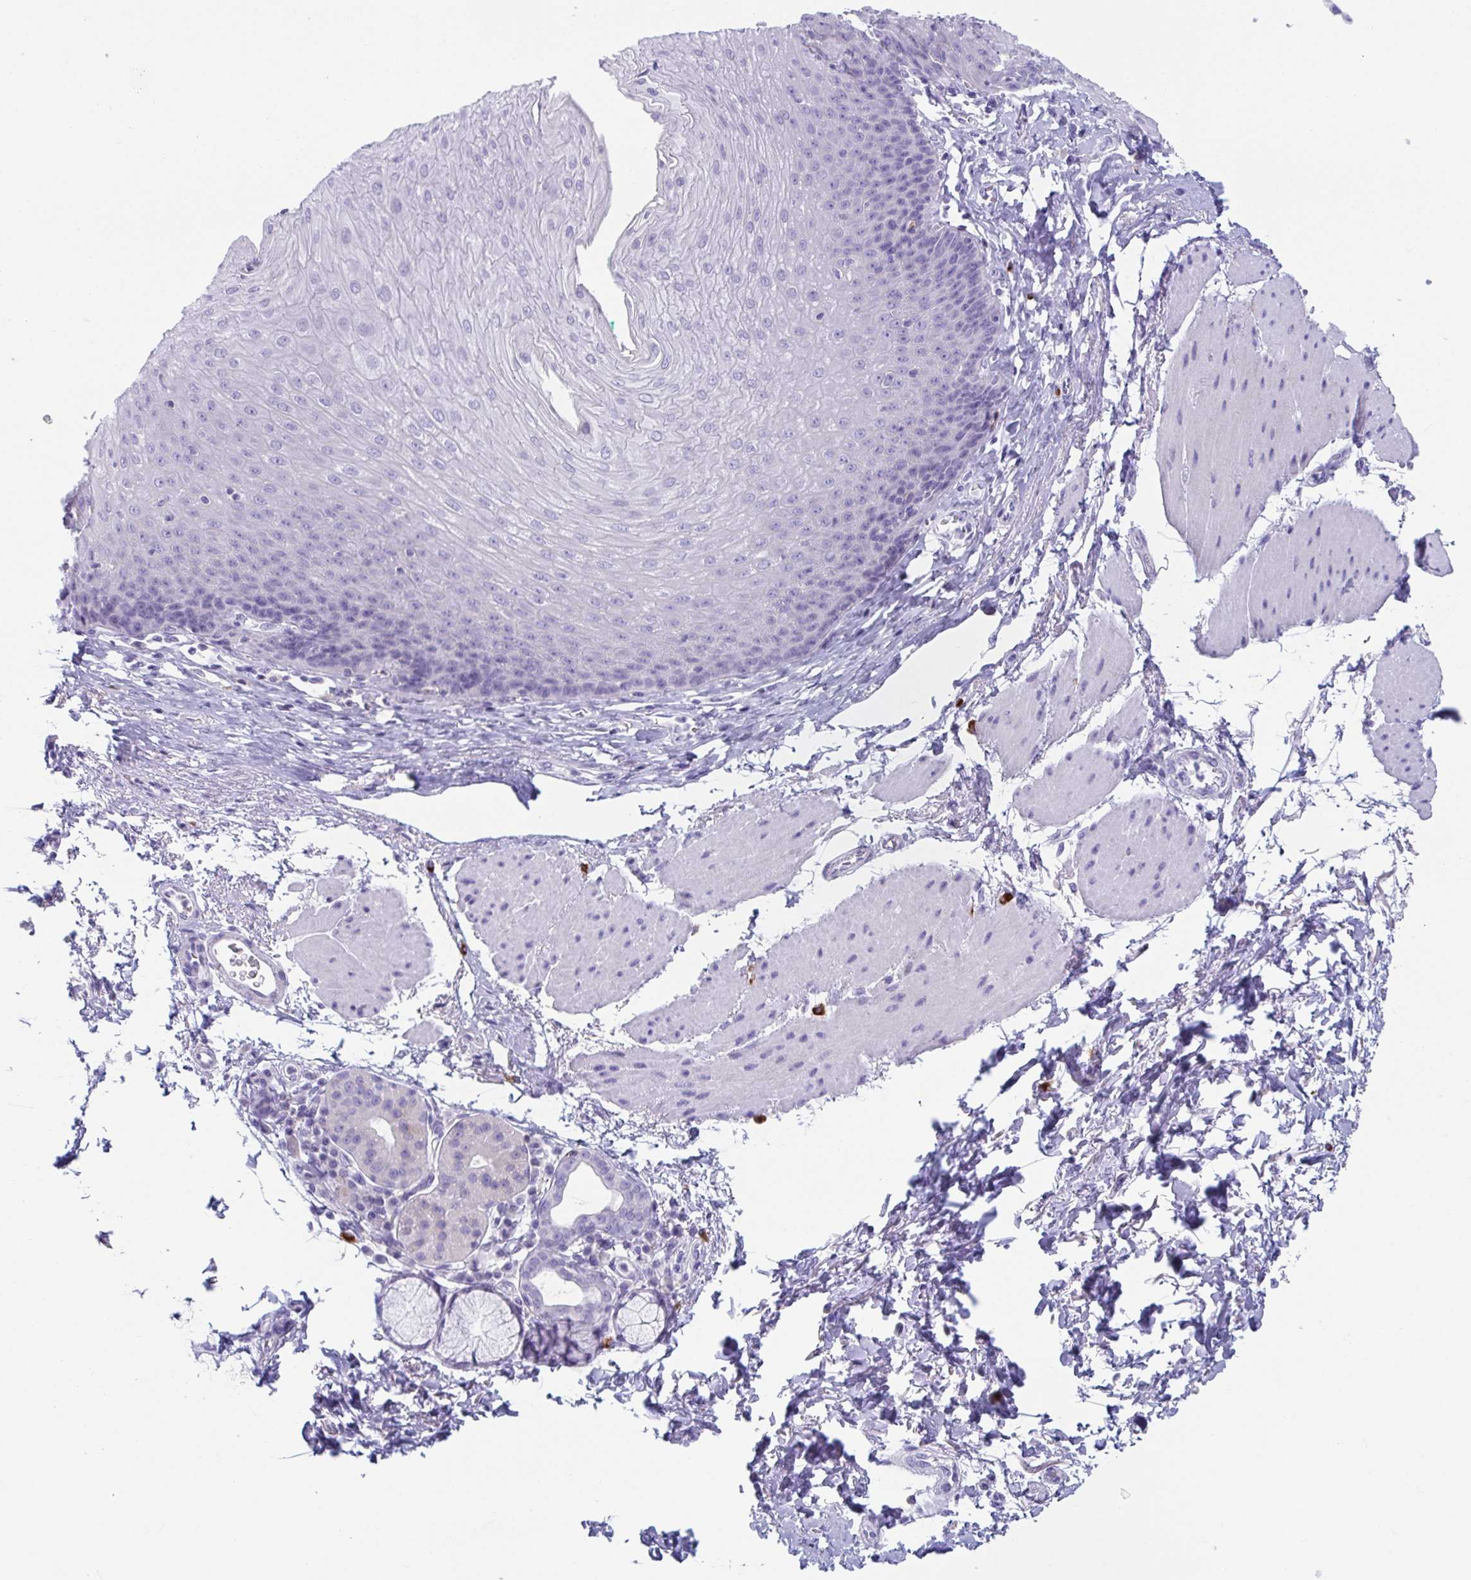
{"staining": {"intensity": "negative", "quantity": "none", "location": "none"}, "tissue": "esophagus", "cell_type": "Squamous epithelial cells", "image_type": "normal", "snomed": [{"axis": "morphology", "description": "Normal tissue, NOS"}, {"axis": "topography", "description": "Esophagus"}], "caption": "IHC photomicrograph of normal human esophagus stained for a protein (brown), which reveals no positivity in squamous epithelial cells.", "gene": "PLA2G1B", "patient": {"sex": "female", "age": 81}}